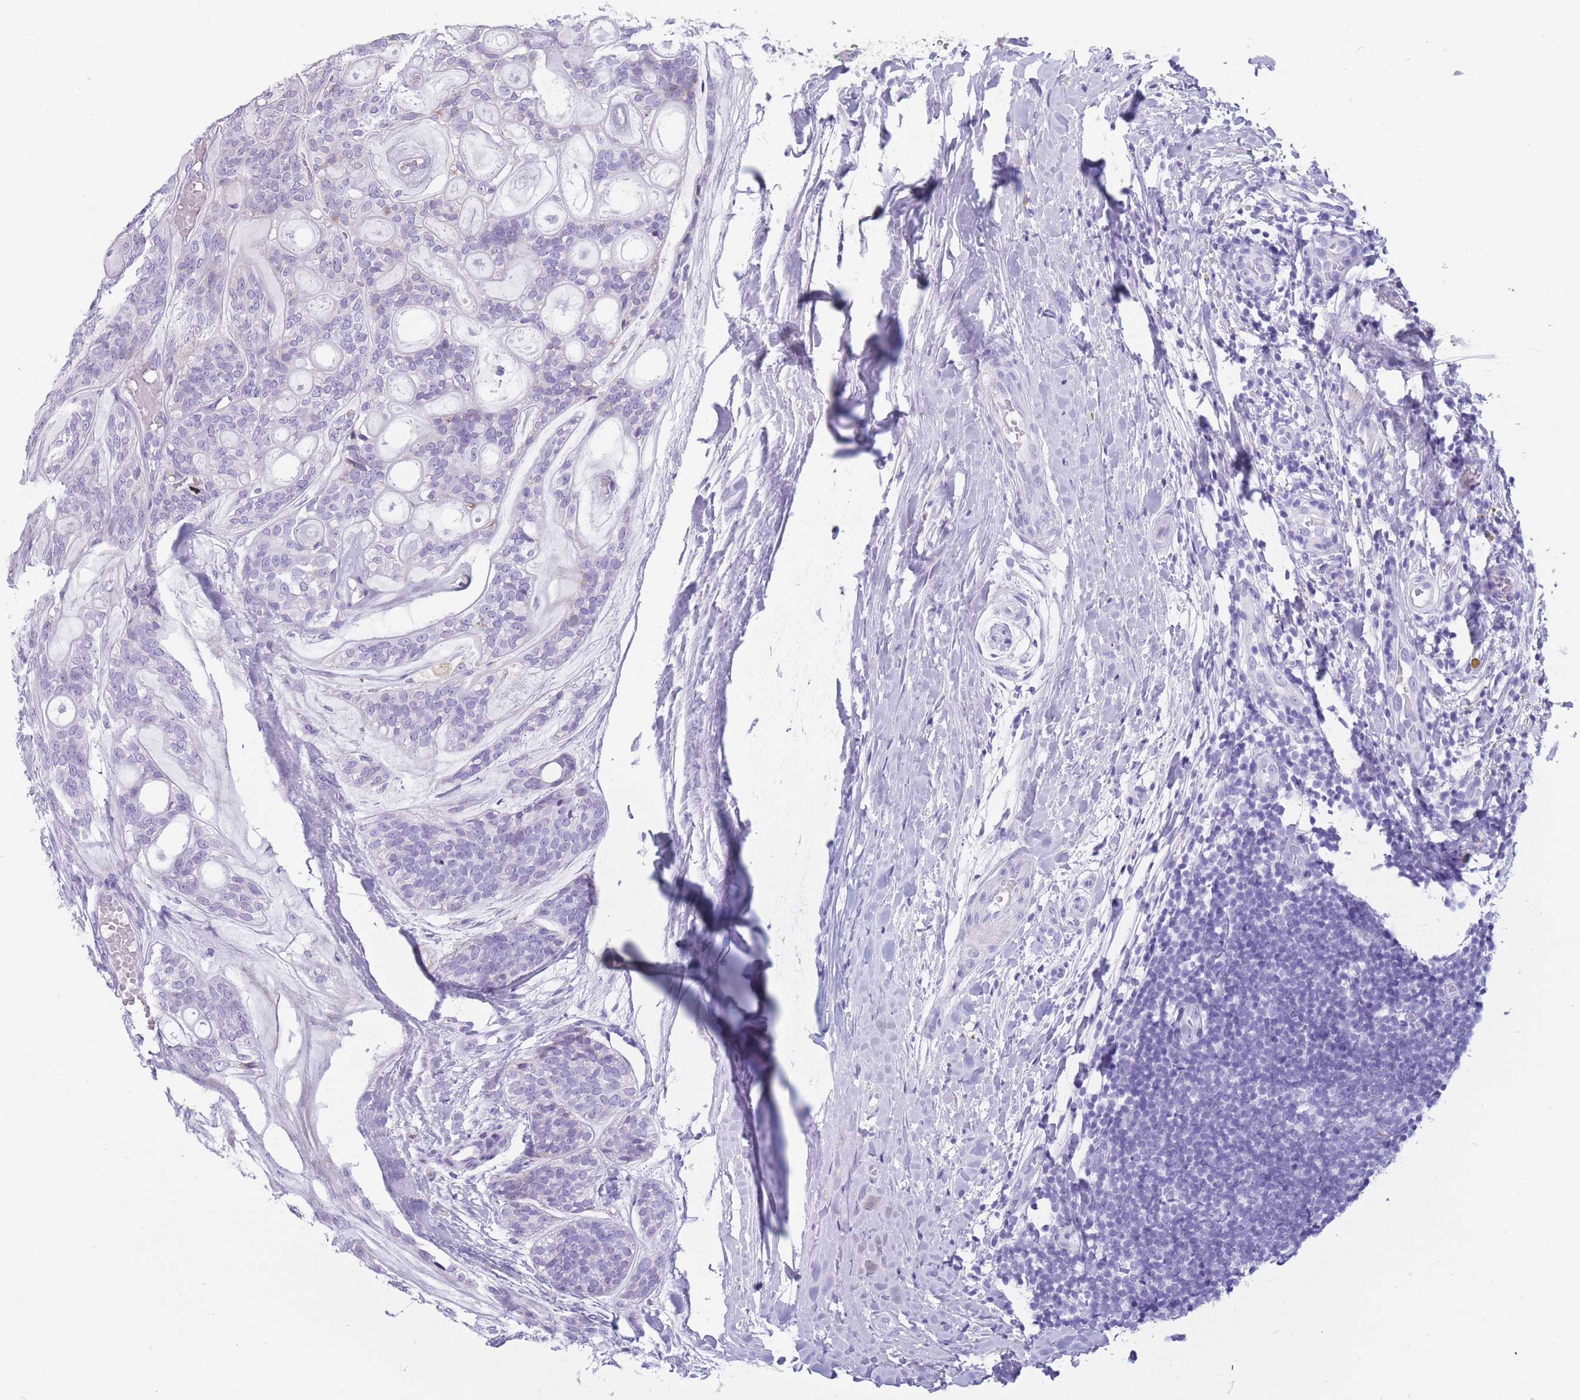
{"staining": {"intensity": "negative", "quantity": "none", "location": "none"}, "tissue": "head and neck cancer", "cell_type": "Tumor cells", "image_type": "cancer", "snomed": [{"axis": "morphology", "description": "Adenocarcinoma, NOS"}, {"axis": "topography", "description": "Head-Neck"}], "caption": "Head and neck cancer stained for a protein using immunohistochemistry (IHC) displays no staining tumor cells.", "gene": "COL27A1", "patient": {"sex": "male", "age": 66}}